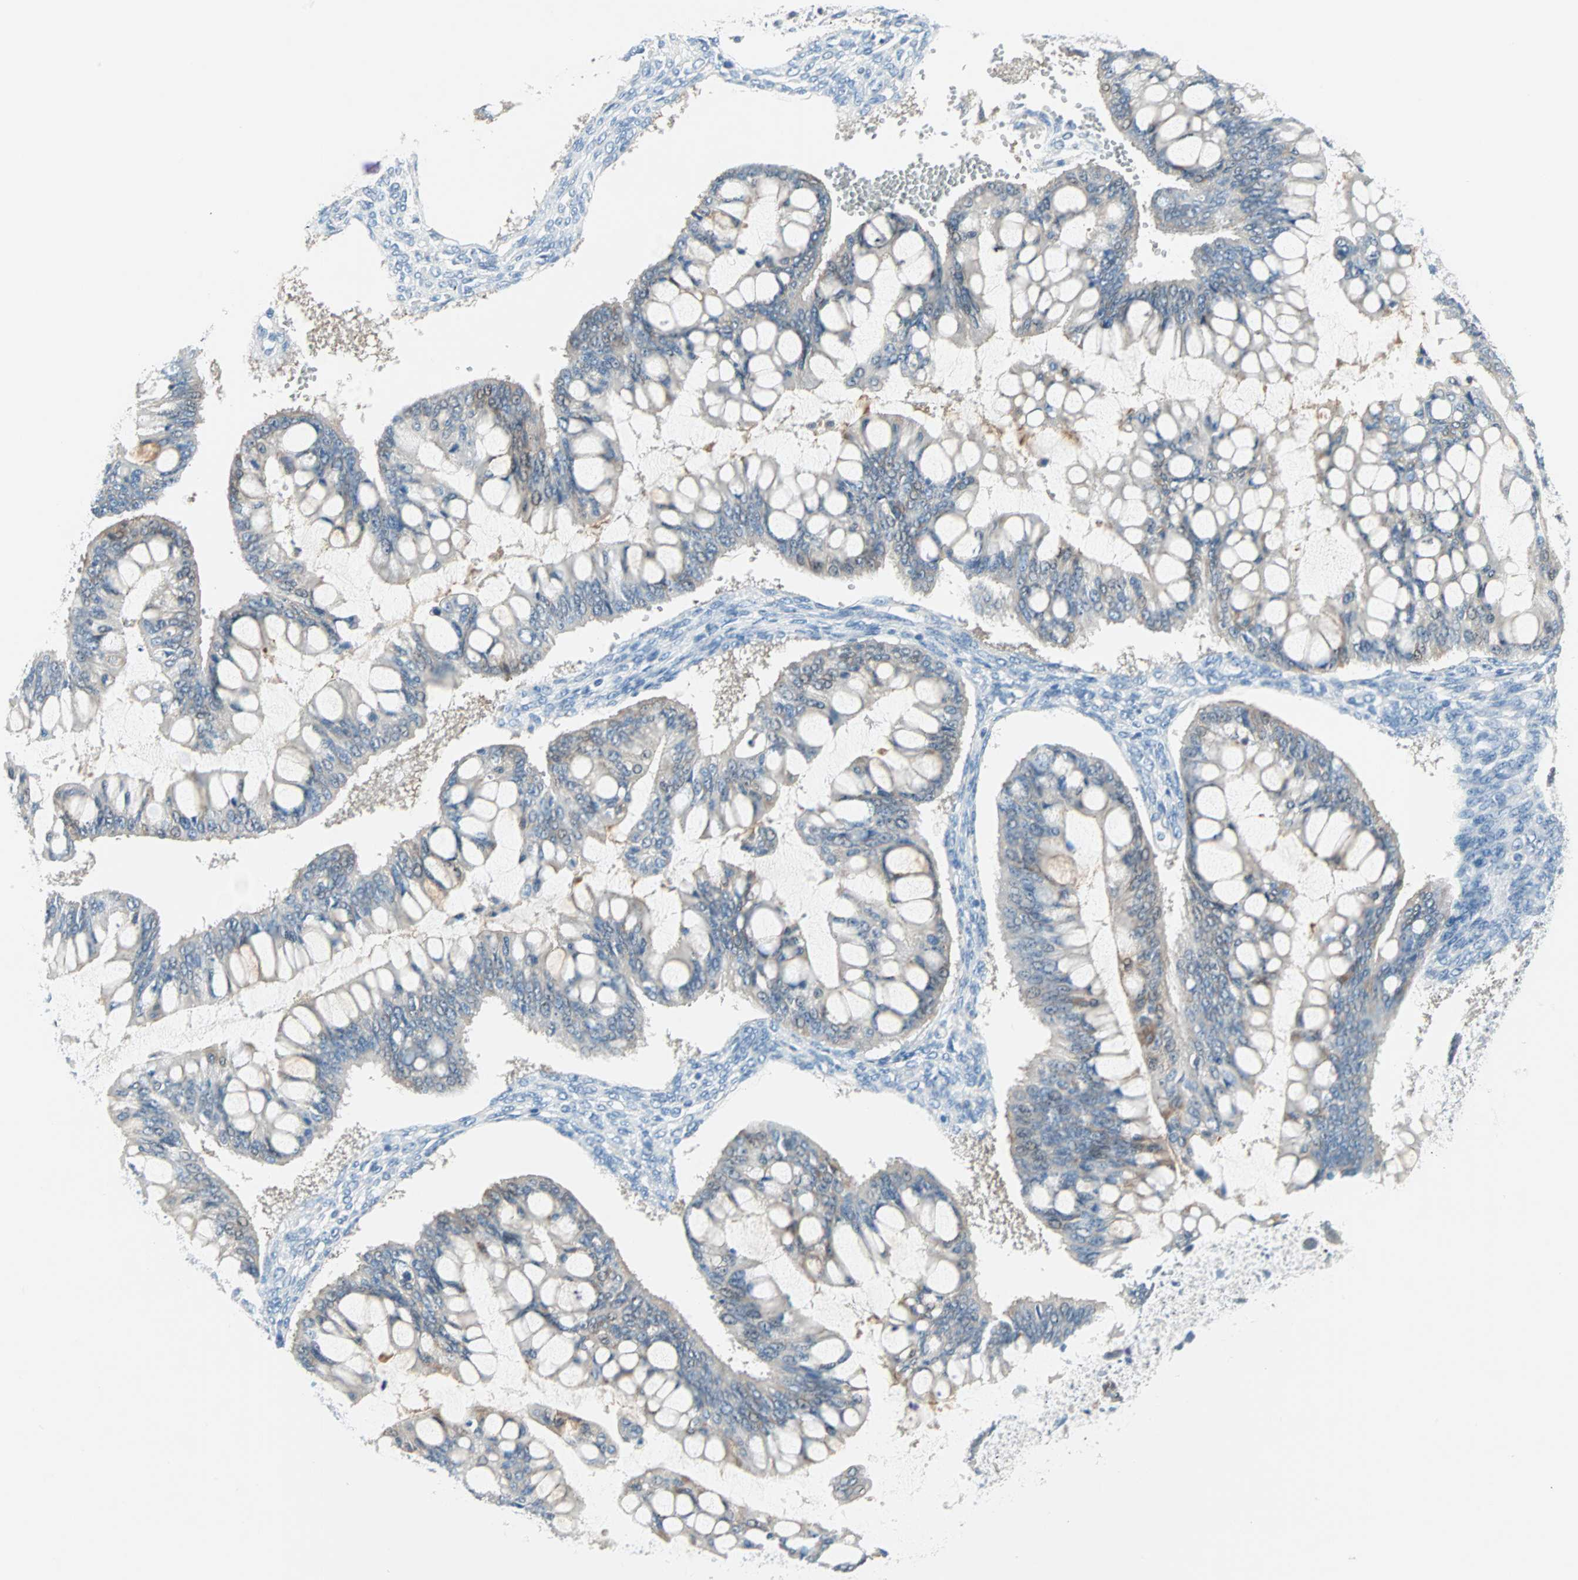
{"staining": {"intensity": "negative", "quantity": "none", "location": "none"}, "tissue": "ovarian cancer", "cell_type": "Tumor cells", "image_type": "cancer", "snomed": [{"axis": "morphology", "description": "Cystadenocarcinoma, mucinous, NOS"}, {"axis": "topography", "description": "Ovary"}], "caption": "Tumor cells are negative for protein expression in human ovarian cancer.", "gene": "SULT1C2", "patient": {"sex": "female", "age": 73}}